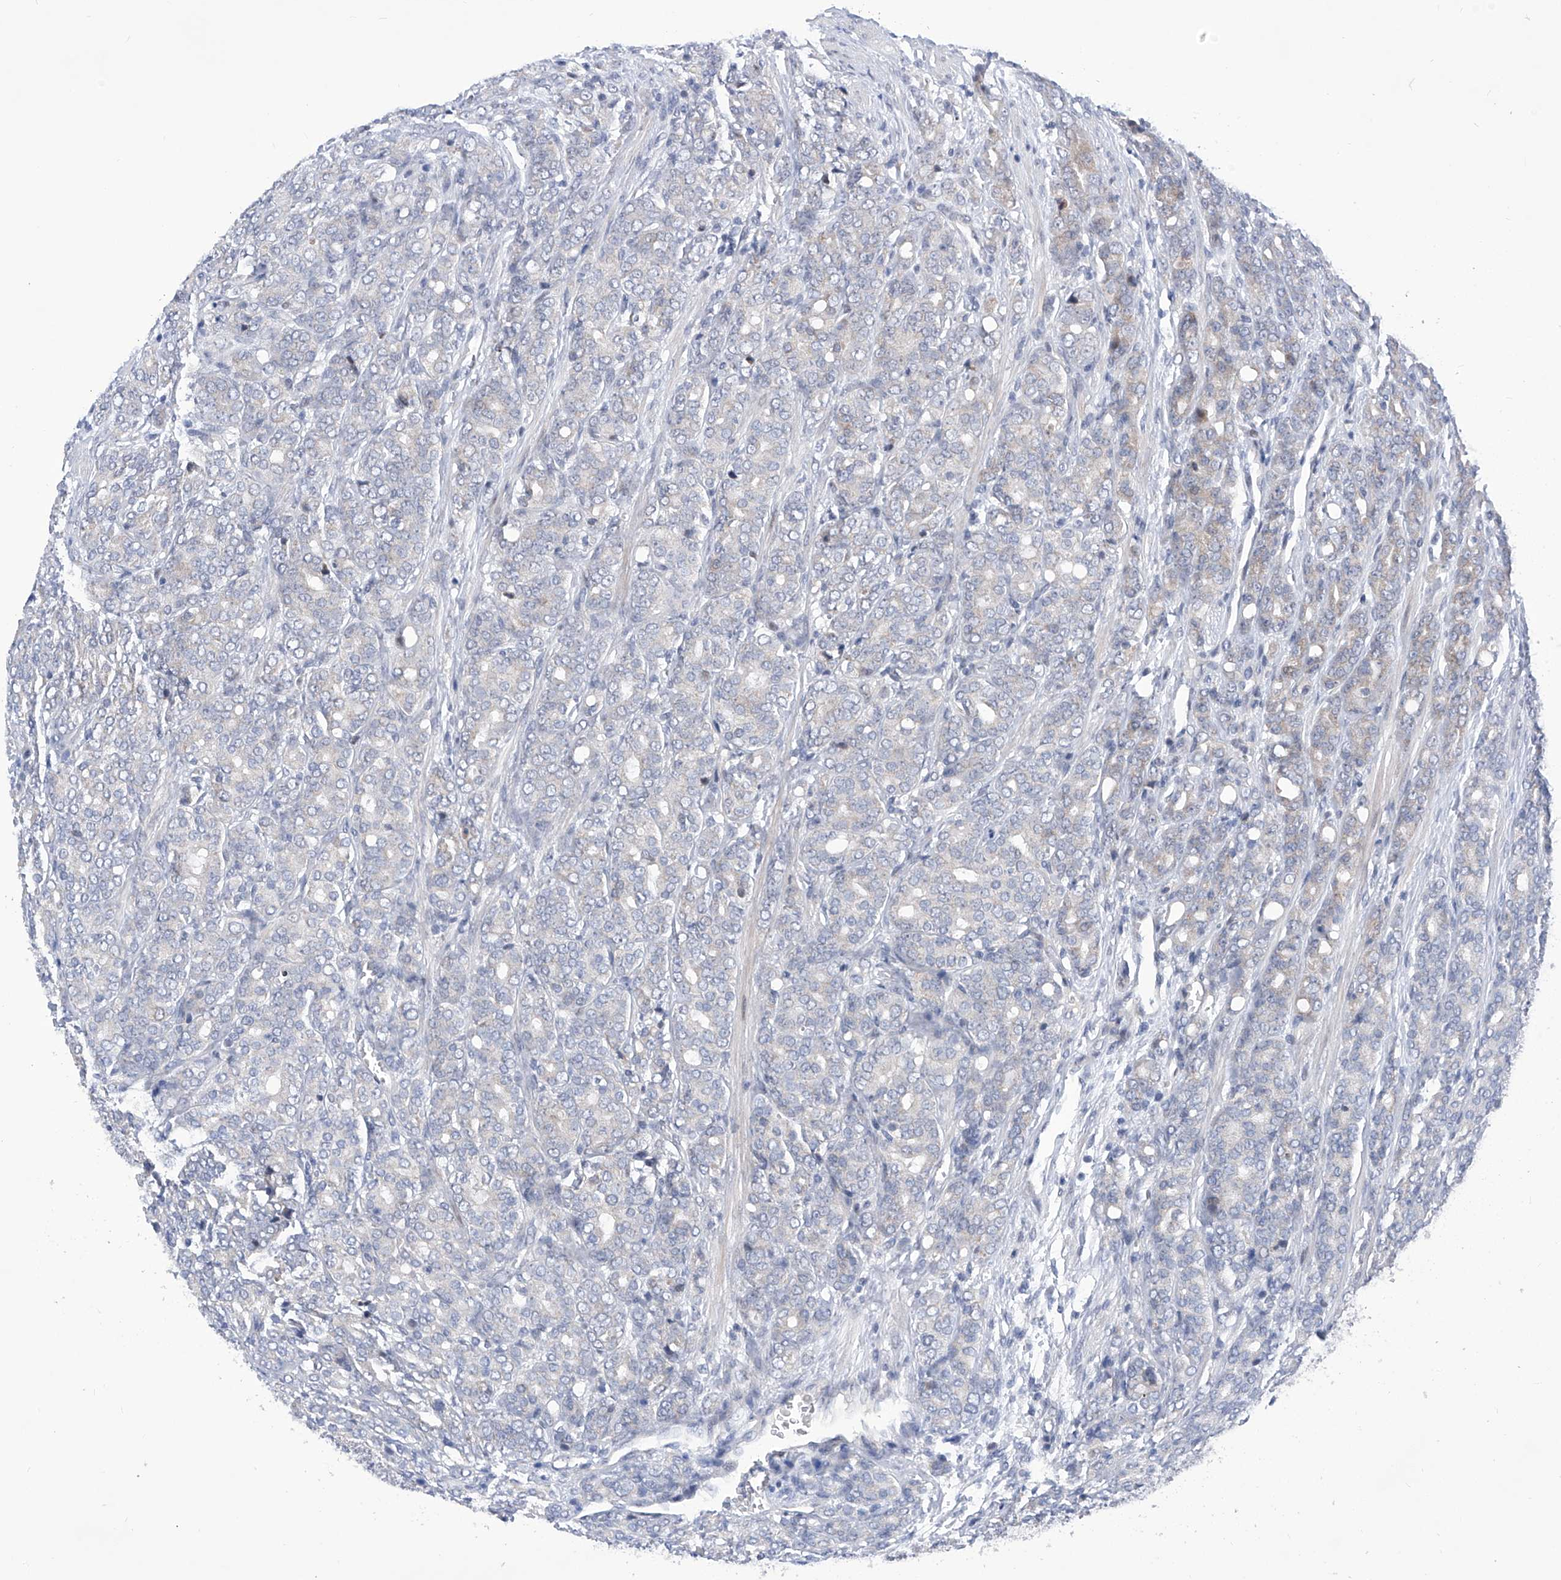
{"staining": {"intensity": "negative", "quantity": "none", "location": "none"}, "tissue": "prostate cancer", "cell_type": "Tumor cells", "image_type": "cancer", "snomed": [{"axis": "morphology", "description": "Adenocarcinoma, High grade"}, {"axis": "topography", "description": "Prostate"}], "caption": "Photomicrograph shows no protein positivity in tumor cells of adenocarcinoma (high-grade) (prostate) tissue. Nuclei are stained in blue.", "gene": "NUFIP1", "patient": {"sex": "male", "age": 62}}